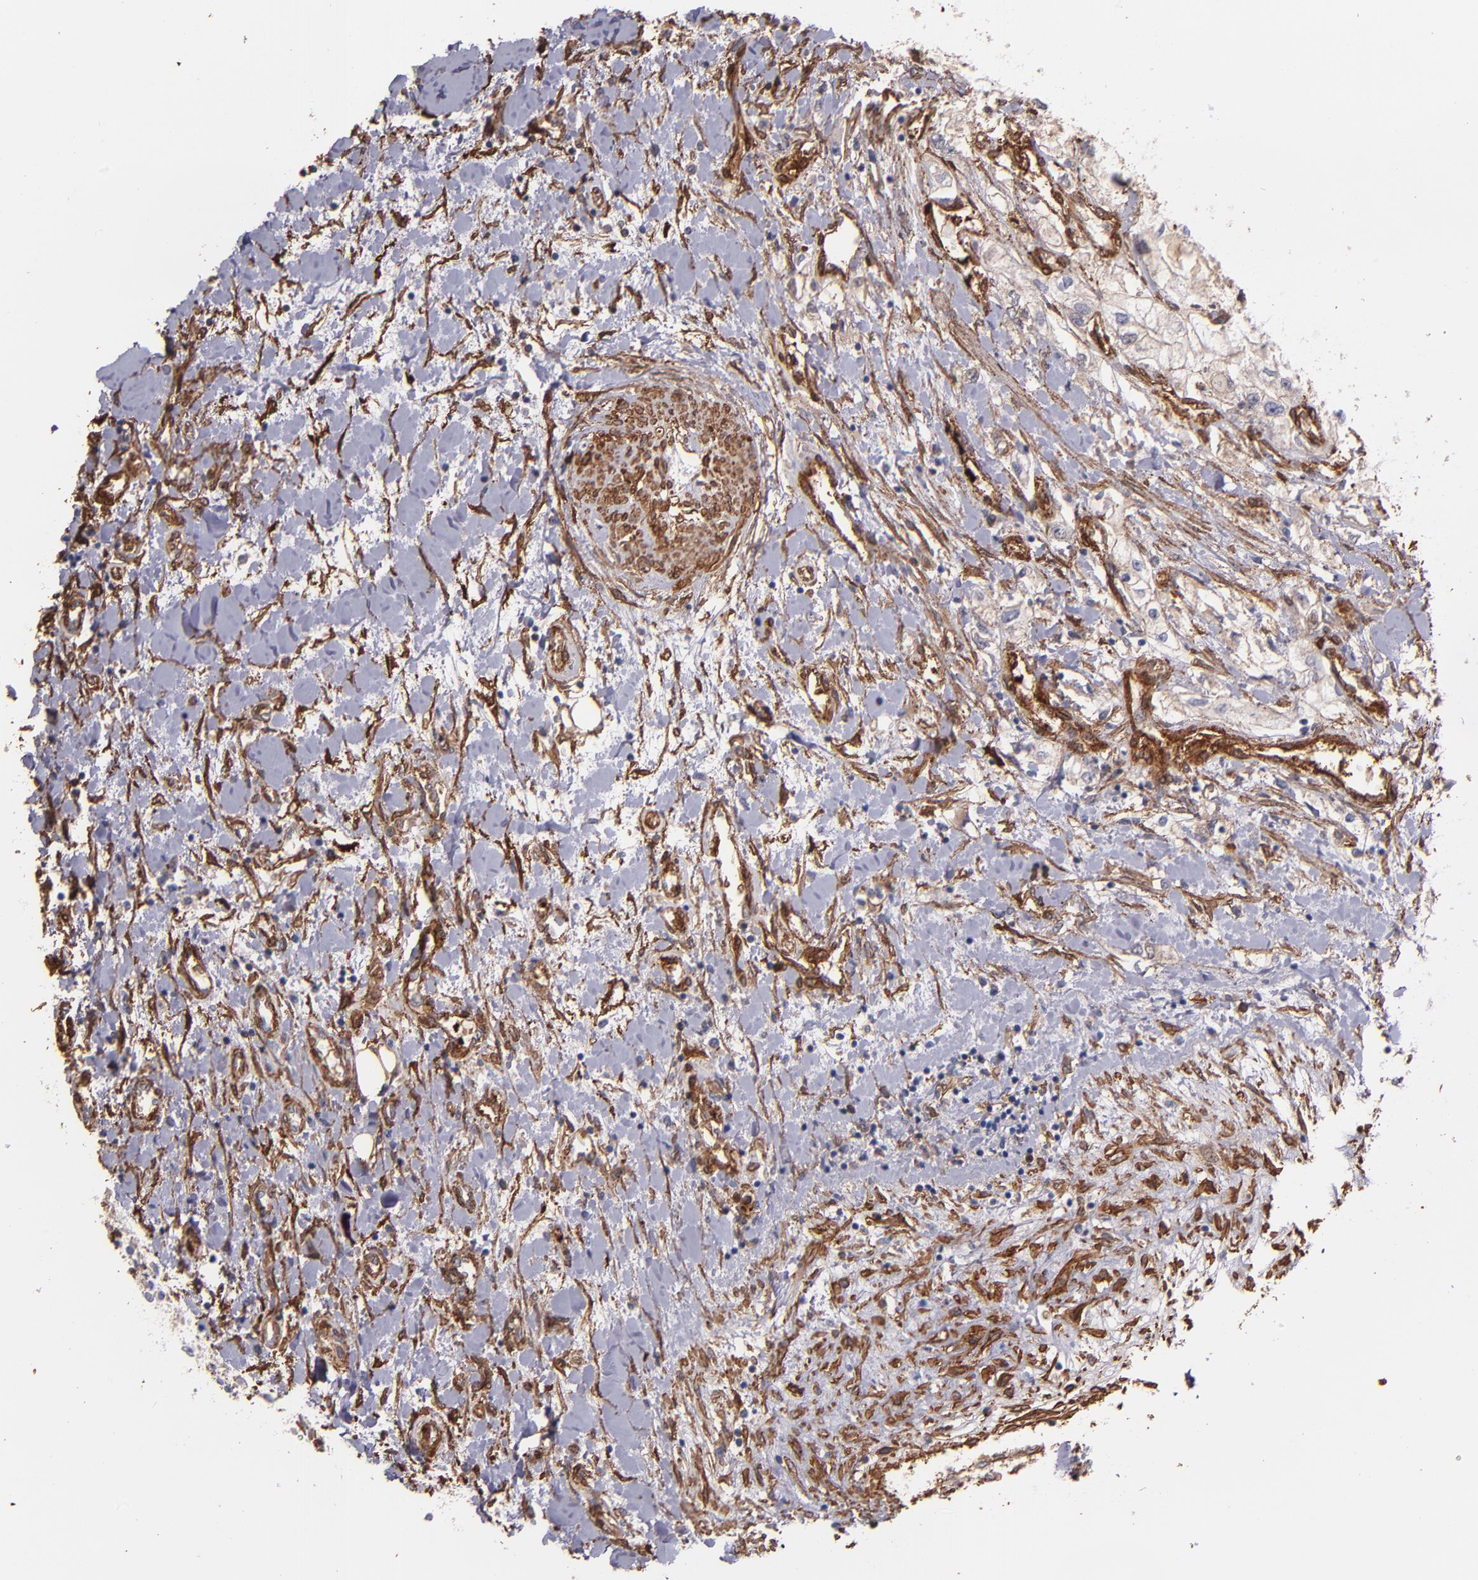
{"staining": {"intensity": "weak", "quantity": "<25%", "location": "cytoplasmic/membranous"}, "tissue": "renal cancer", "cell_type": "Tumor cells", "image_type": "cancer", "snomed": [{"axis": "morphology", "description": "Adenocarcinoma, NOS"}, {"axis": "topography", "description": "Kidney"}], "caption": "DAB immunohistochemical staining of adenocarcinoma (renal) shows no significant positivity in tumor cells.", "gene": "VCL", "patient": {"sex": "male", "age": 57}}